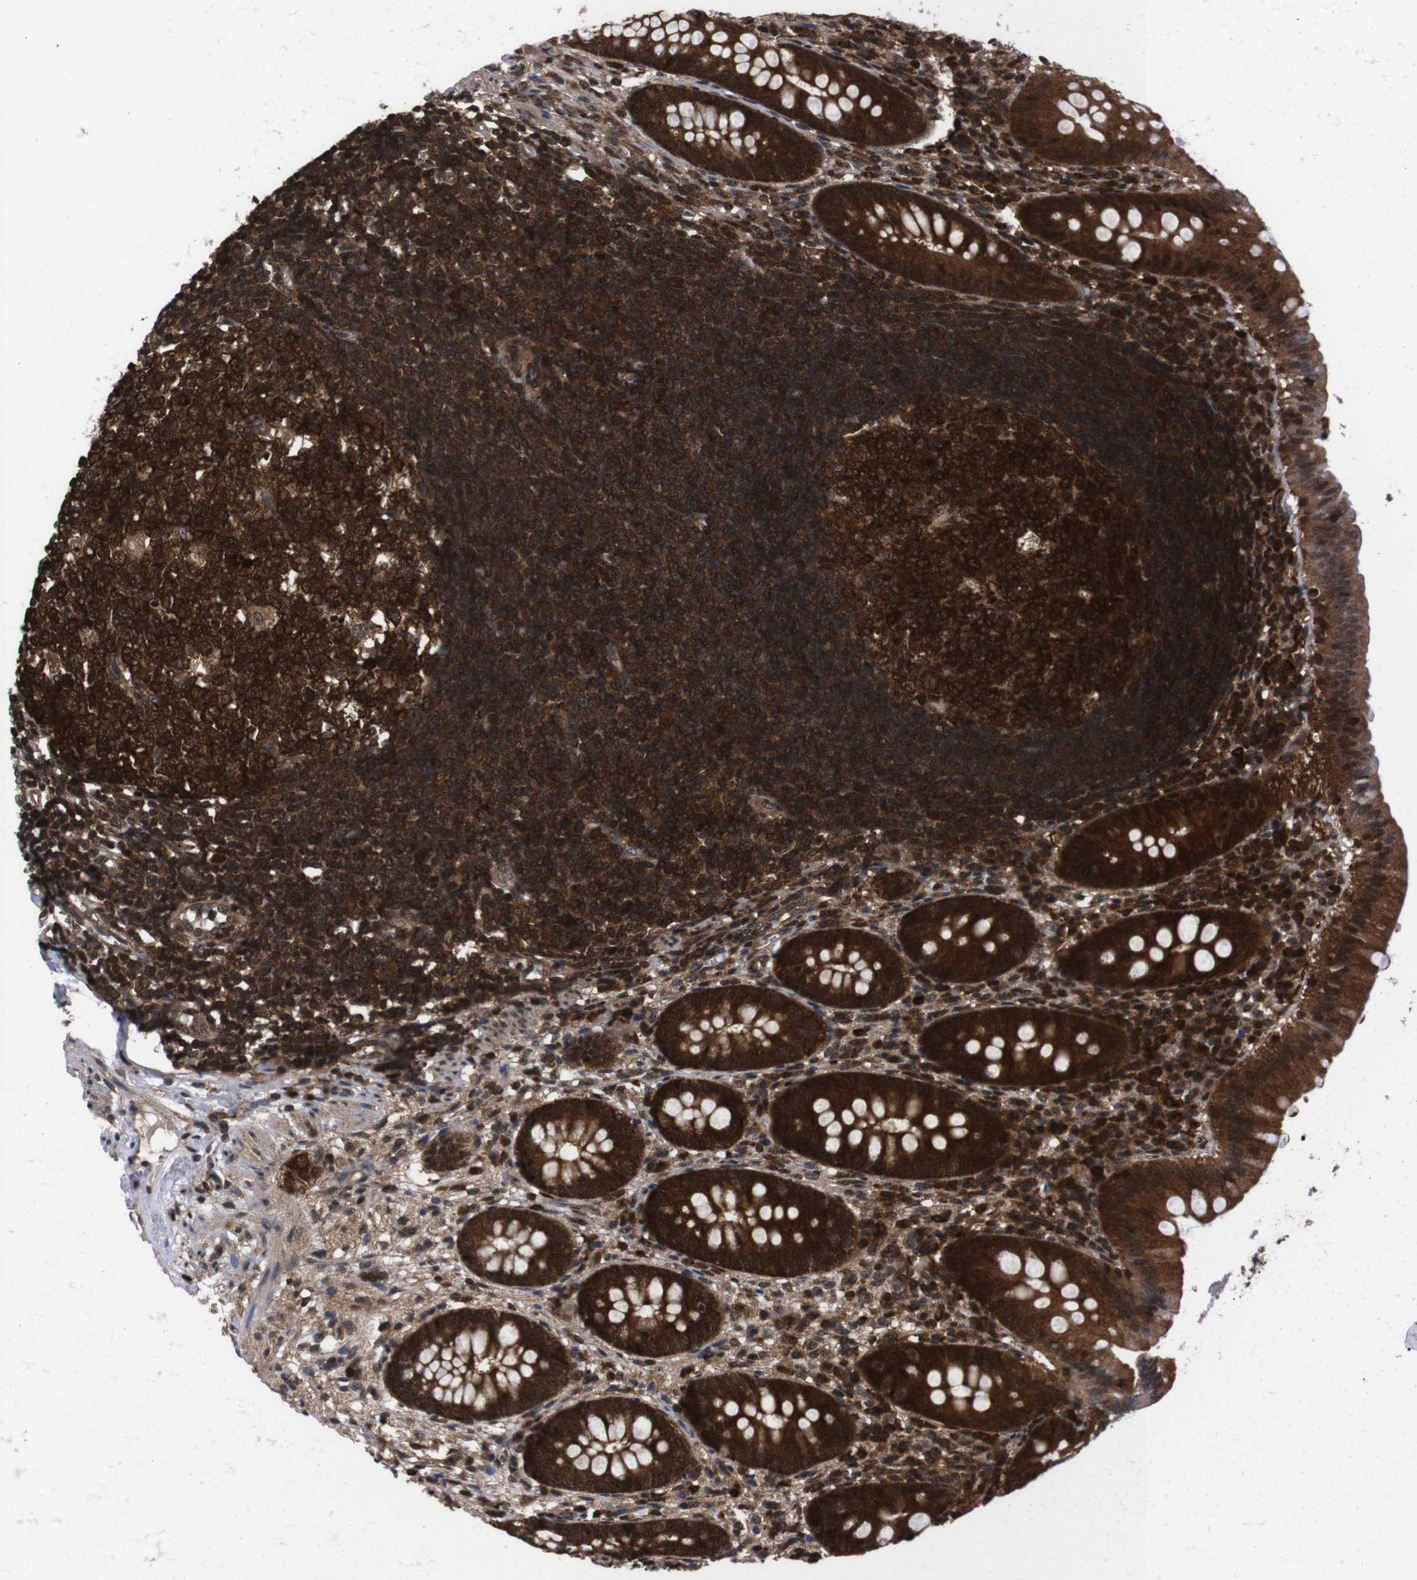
{"staining": {"intensity": "strong", "quantity": ">75%", "location": "cytoplasmic/membranous,nuclear"}, "tissue": "appendix", "cell_type": "Glandular cells", "image_type": "normal", "snomed": [{"axis": "morphology", "description": "Normal tissue, NOS"}, {"axis": "topography", "description": "Appendix"}], "caption": "Appendix stained with a brown dye exhibits strong cytoplasmic/membranous,nuclear positive expression in about >75% of glandular cells.", "gene": "UBQLN2", "patient": {"sex": "male", "age": 56}}